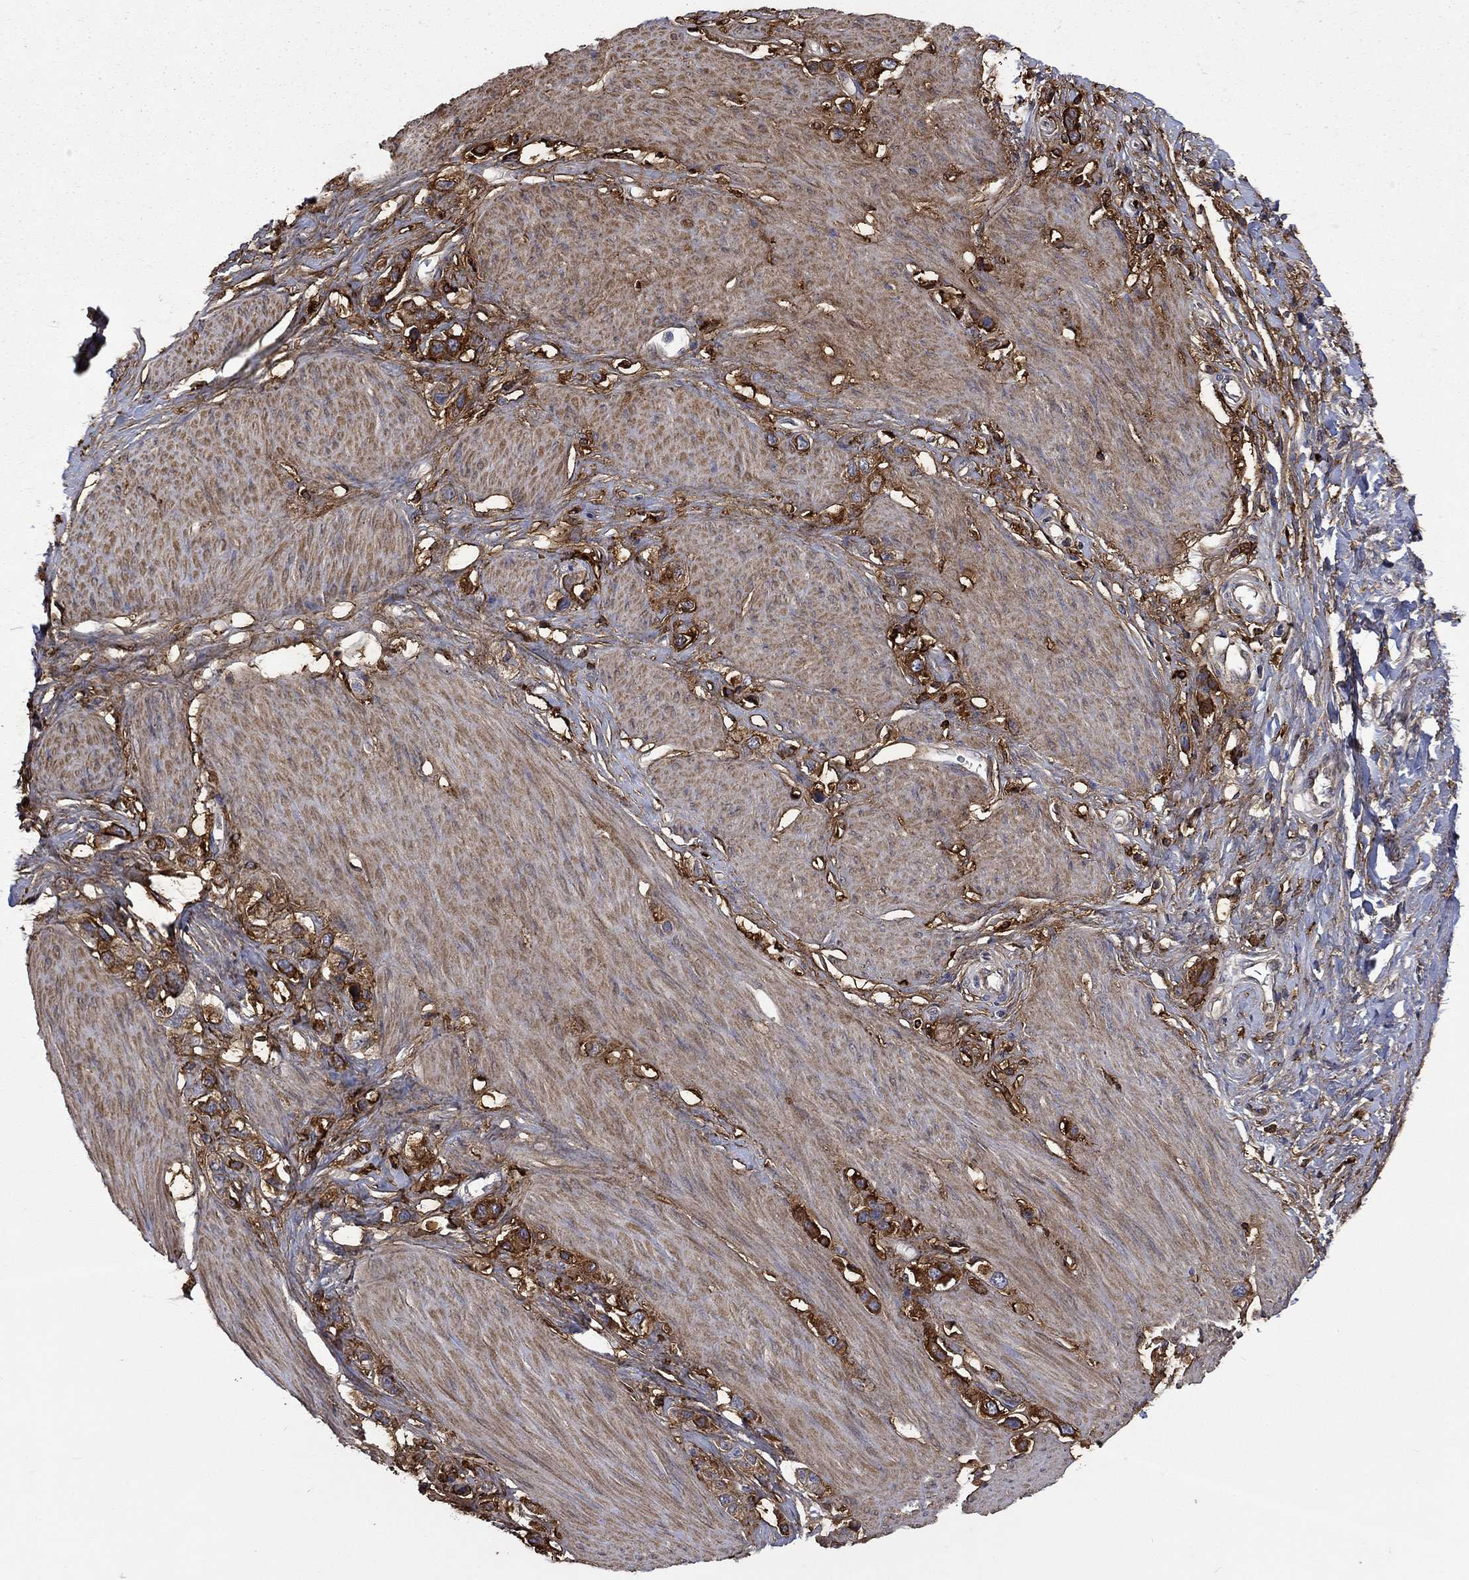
{"staining": {"intensity": "strong", "quantity": "25%-75%", "location": "cytoplasmic/membranous"}, "tissue": "stomach cancer", "cell_type": "Tumor cells", "image_type": "cancer", "snomed": [{"axis": "morphology", "description": "Normal tissue, NOS"}, {"axis": "morphology", "description": "Adenocarcinoma, NOS"}, {"axis": "morphology", "description": "Adenocarcinoma, High grade"}, {"axis": "topography", "description": "Stomach, upper"}, {"axis": "topography", "description": "Stomach"}], "caption": "Protein expression by IHC shows strong cytoplasmic/membranous expression in about 25%-75% of tumor cells in stomach cancer.", "gene": "VCAN", "patient": {"sex": "female", "age": 65}}